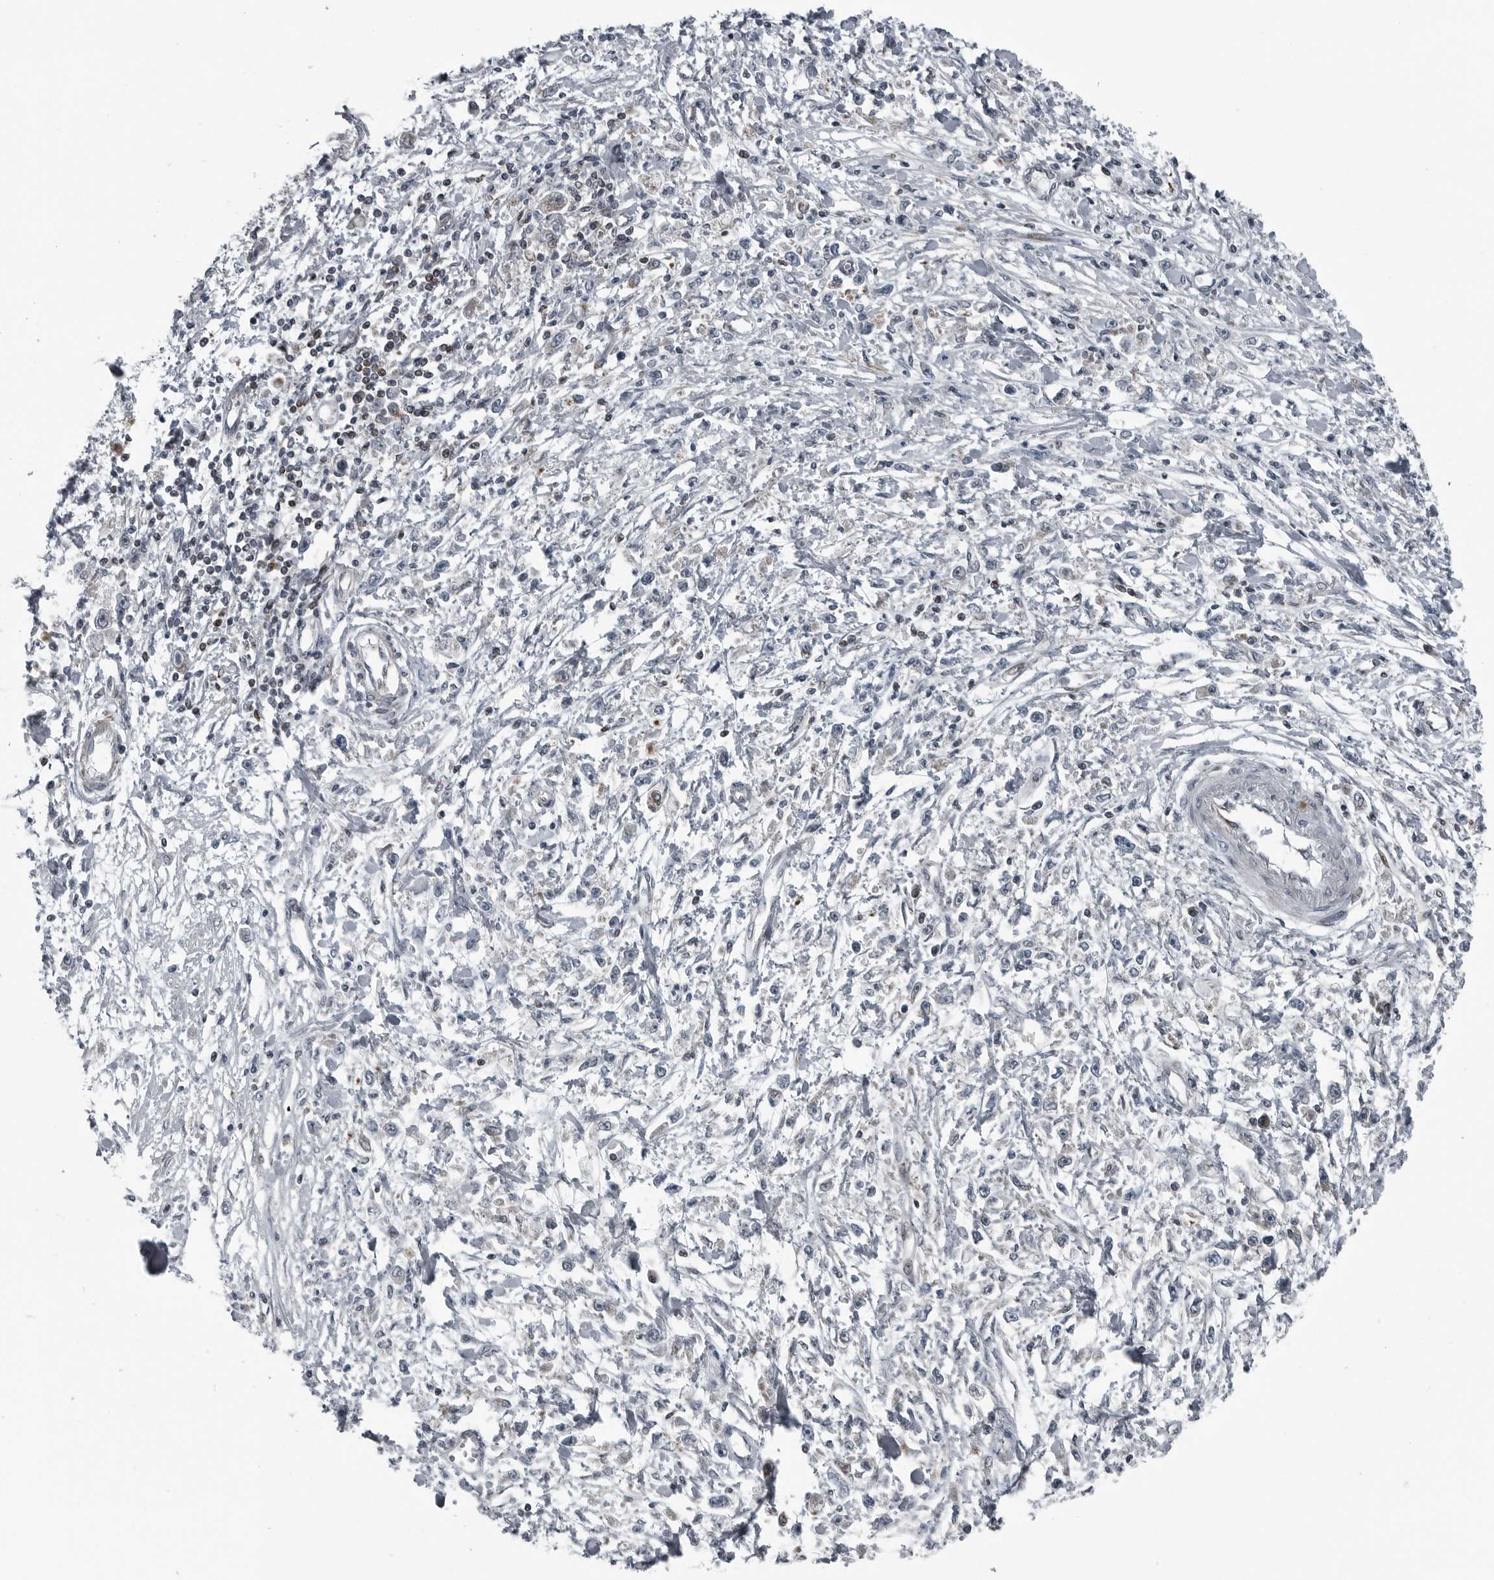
{"staining": {"intensity": "weak", "quantity": "<25%", "location": "cytoplasmic/membranous"}, "tissue": "stomach cancer", "cell_type": "Tumor cells", "image_type": "cancer", "snomed": [{"axis": "morphology", "description": "Adenocarcinoma, NOS"}, {"axis": "topography", "description": "Stomach"}], "caption": "Tumor cells show no significant positivity in adenocarcinoma (stomach).", "gene": "GAK", "patient": {"sex": "female", "age": 59}}